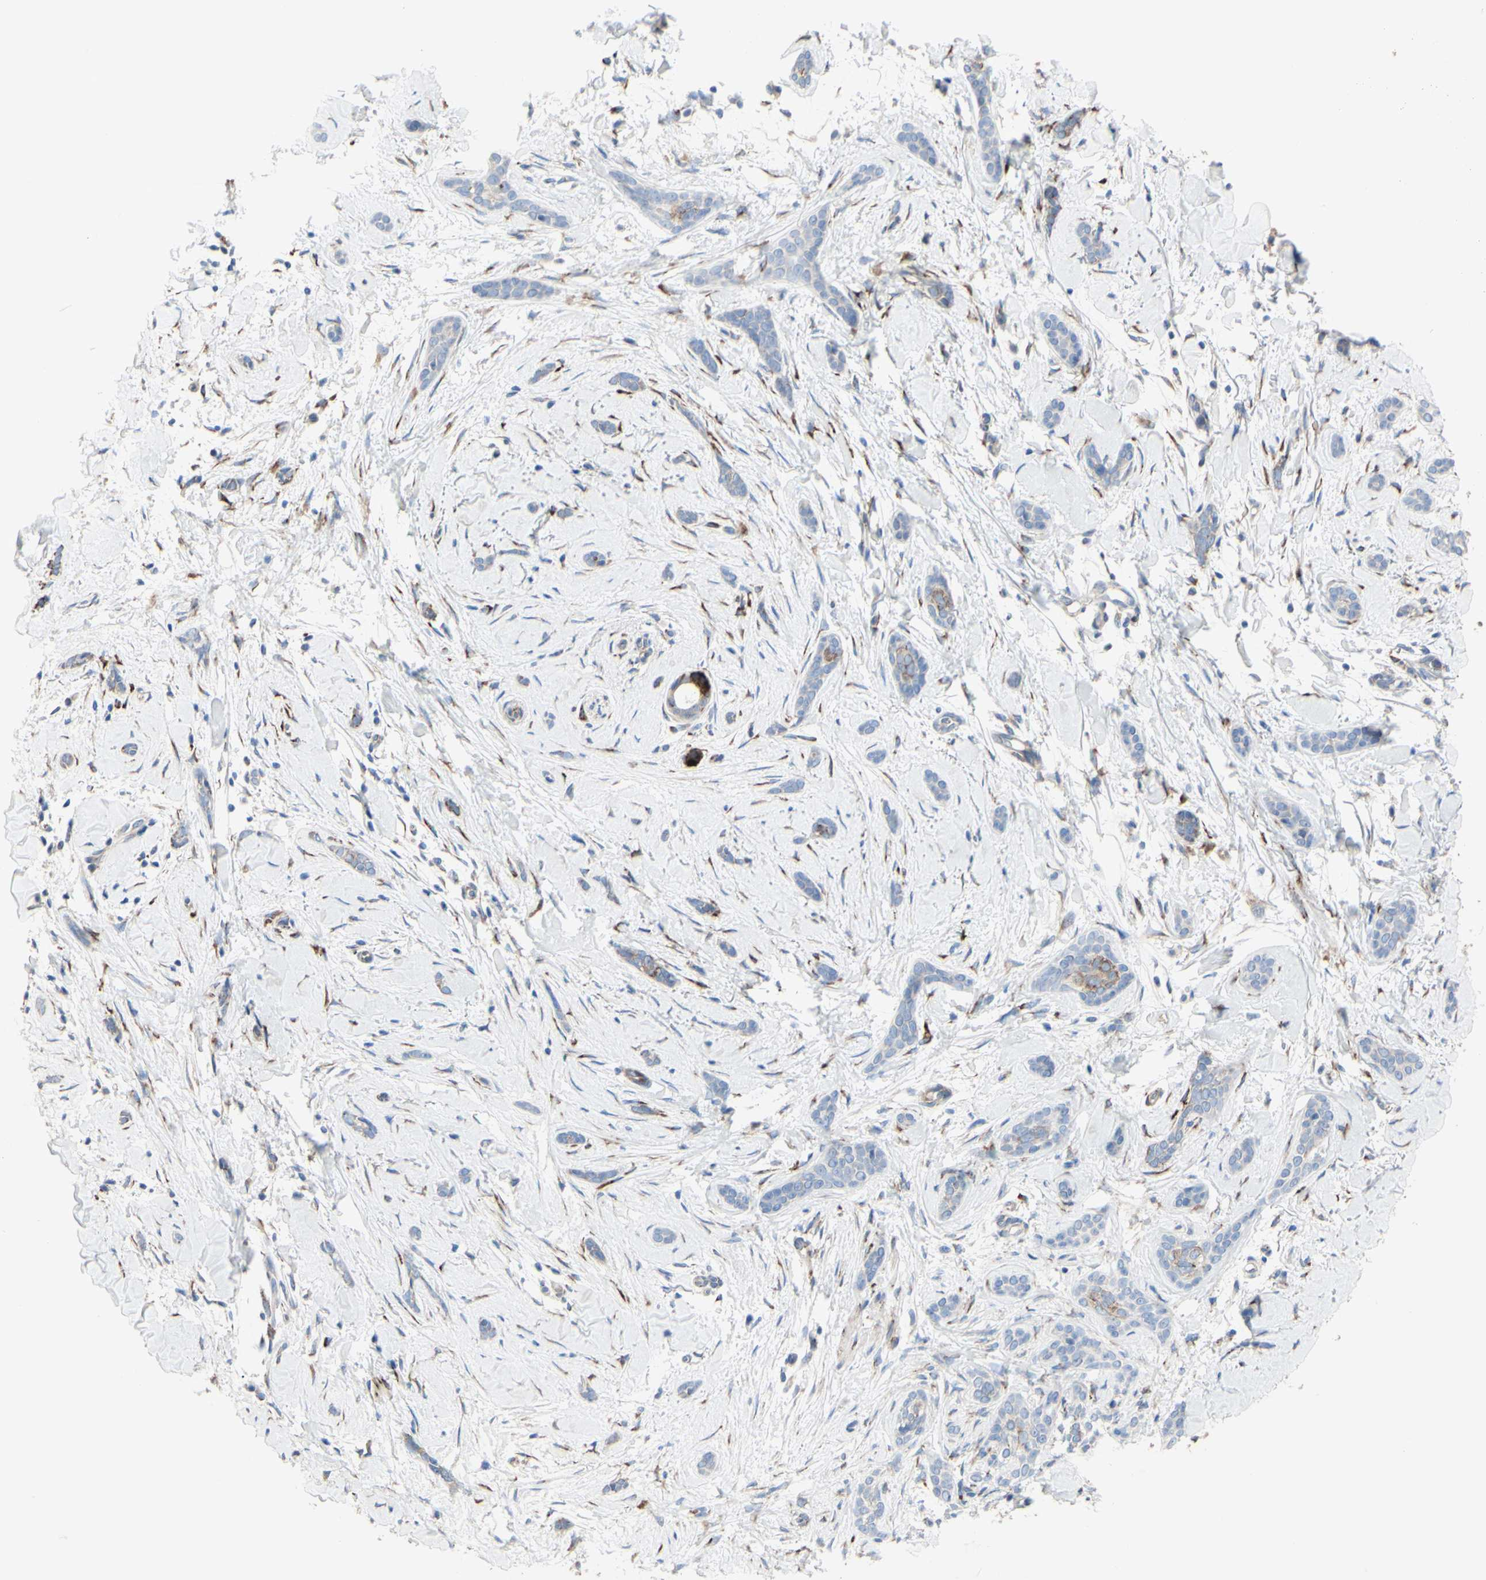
{"staining": {"intensity": "moderate", "quantity": "<25%", "location": "cytoplasmic/membranous"}, "tissue": "skin cancer", "cell_type": "Tumor cells", "image_type": "cancer", "snomed": [{"axis": "morphology", "description": "Basal cell carcinoma"}, {"axis": "morphology", "description": "Adnexal tumor, benign"}, {"axis": "topography", "description": "Skin"}], "caption": "An IHC image of tumor tissue is shown. Protein staining in brown shows moderate cytoplasmic/membranous positivity in skin cancer within tumor cells. The staining is performed using DAB (3,3'-diaminobenzidine) brown chromogen to label protein expression. The nuclei are counter-stained blue using hematoxylin.", "gene": "AGPAT5", "patient": {"sex": "female", "age": 42}}